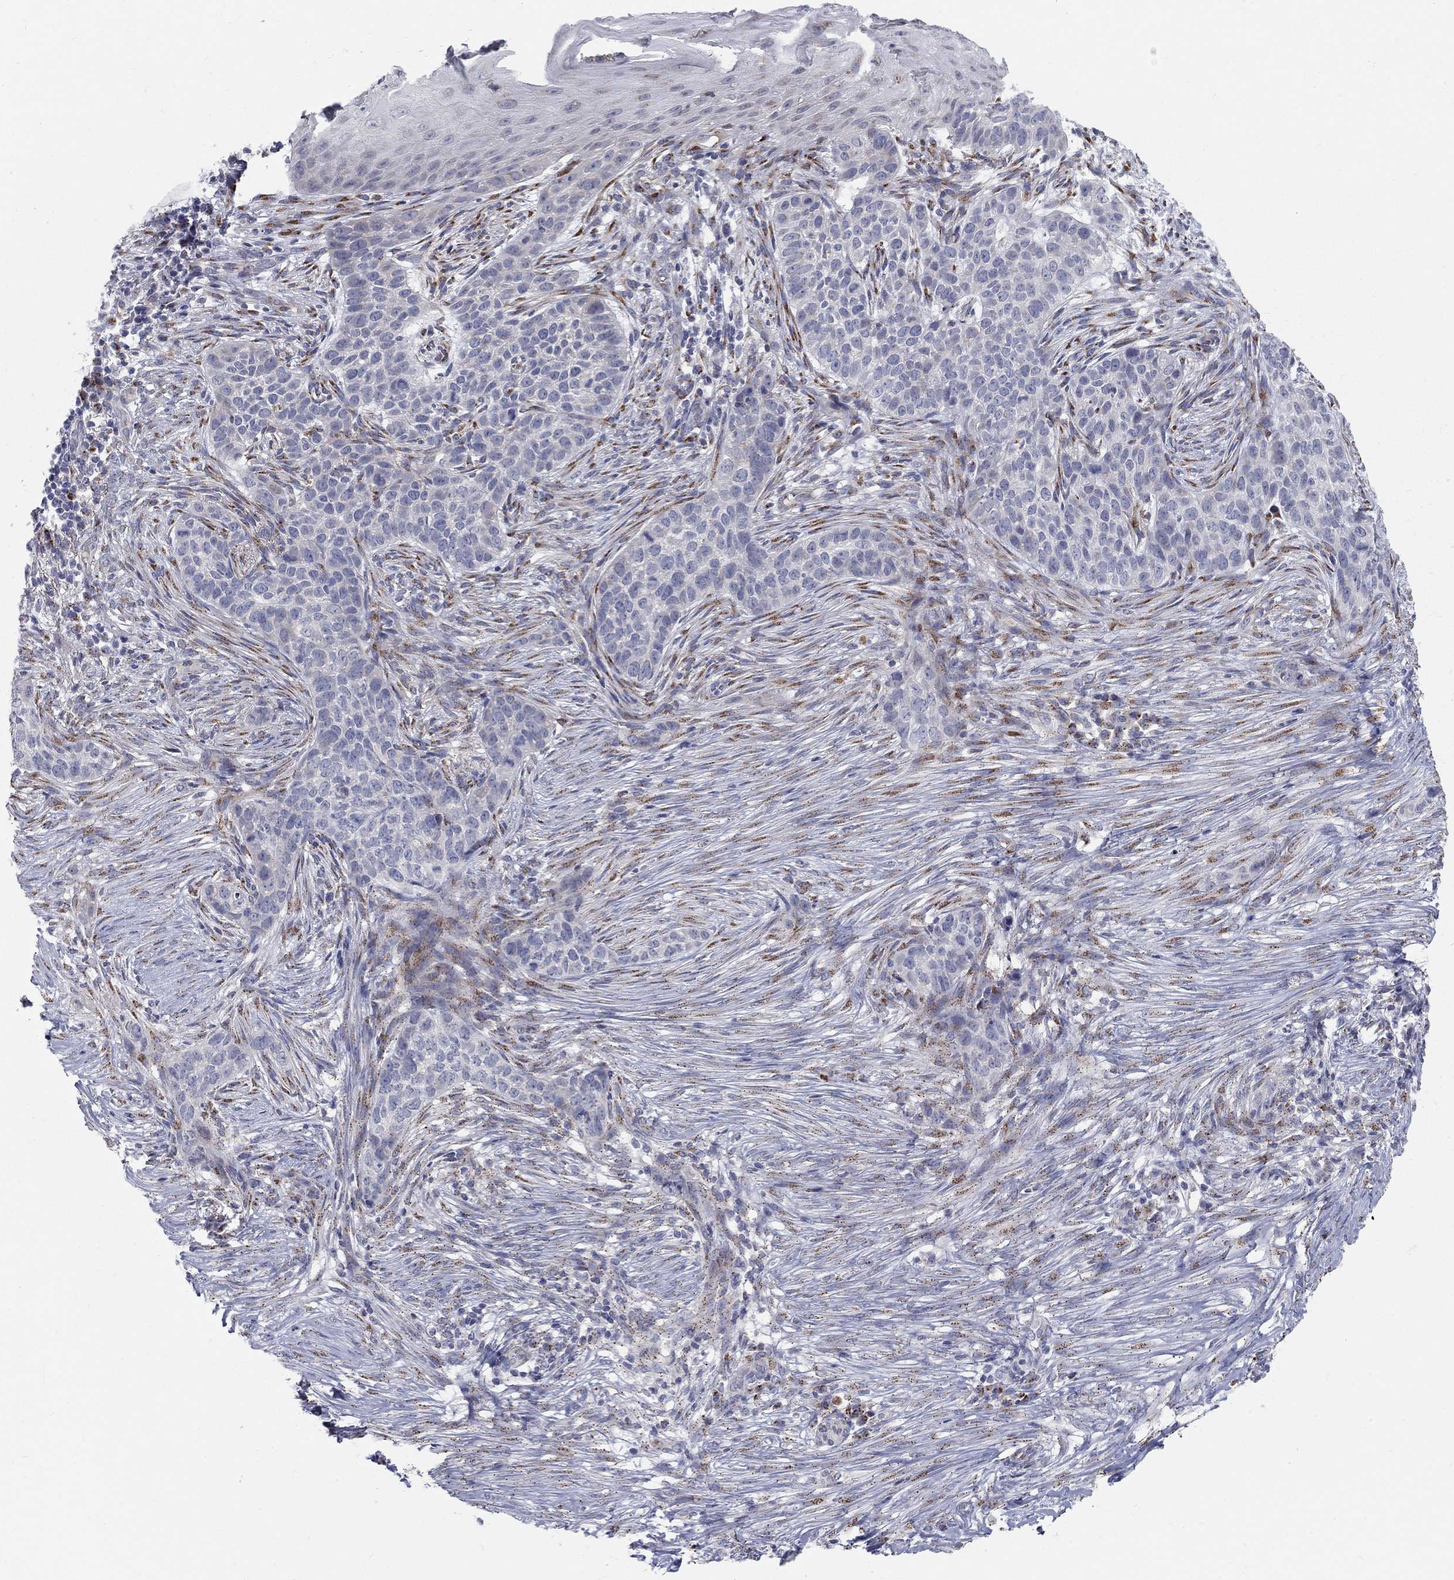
{"staining": {"intensity": "negative", "quantity": "none", "location": "none"}, "tissue": "skin cancer", "cell_type": "Tumor cells", "image_type": "cancer", "snomed": [{"axis": "morphology", "description": "Squamous cell carcinoma, NOS"}, {"axis": "topography", "description": "Skin"}], "caption": "Immunohistochemical staining of human squamous cell carcinoma (skin) exhibits no significant positivity in tumor cells. The staining was performed using DAB to visualize the protein expression in brown, while the nuclei were stained in blue with hematoxylin (Magnification: 20x).", "gene": "PANK3", "patient": {"sex": "male", "age": 88}}